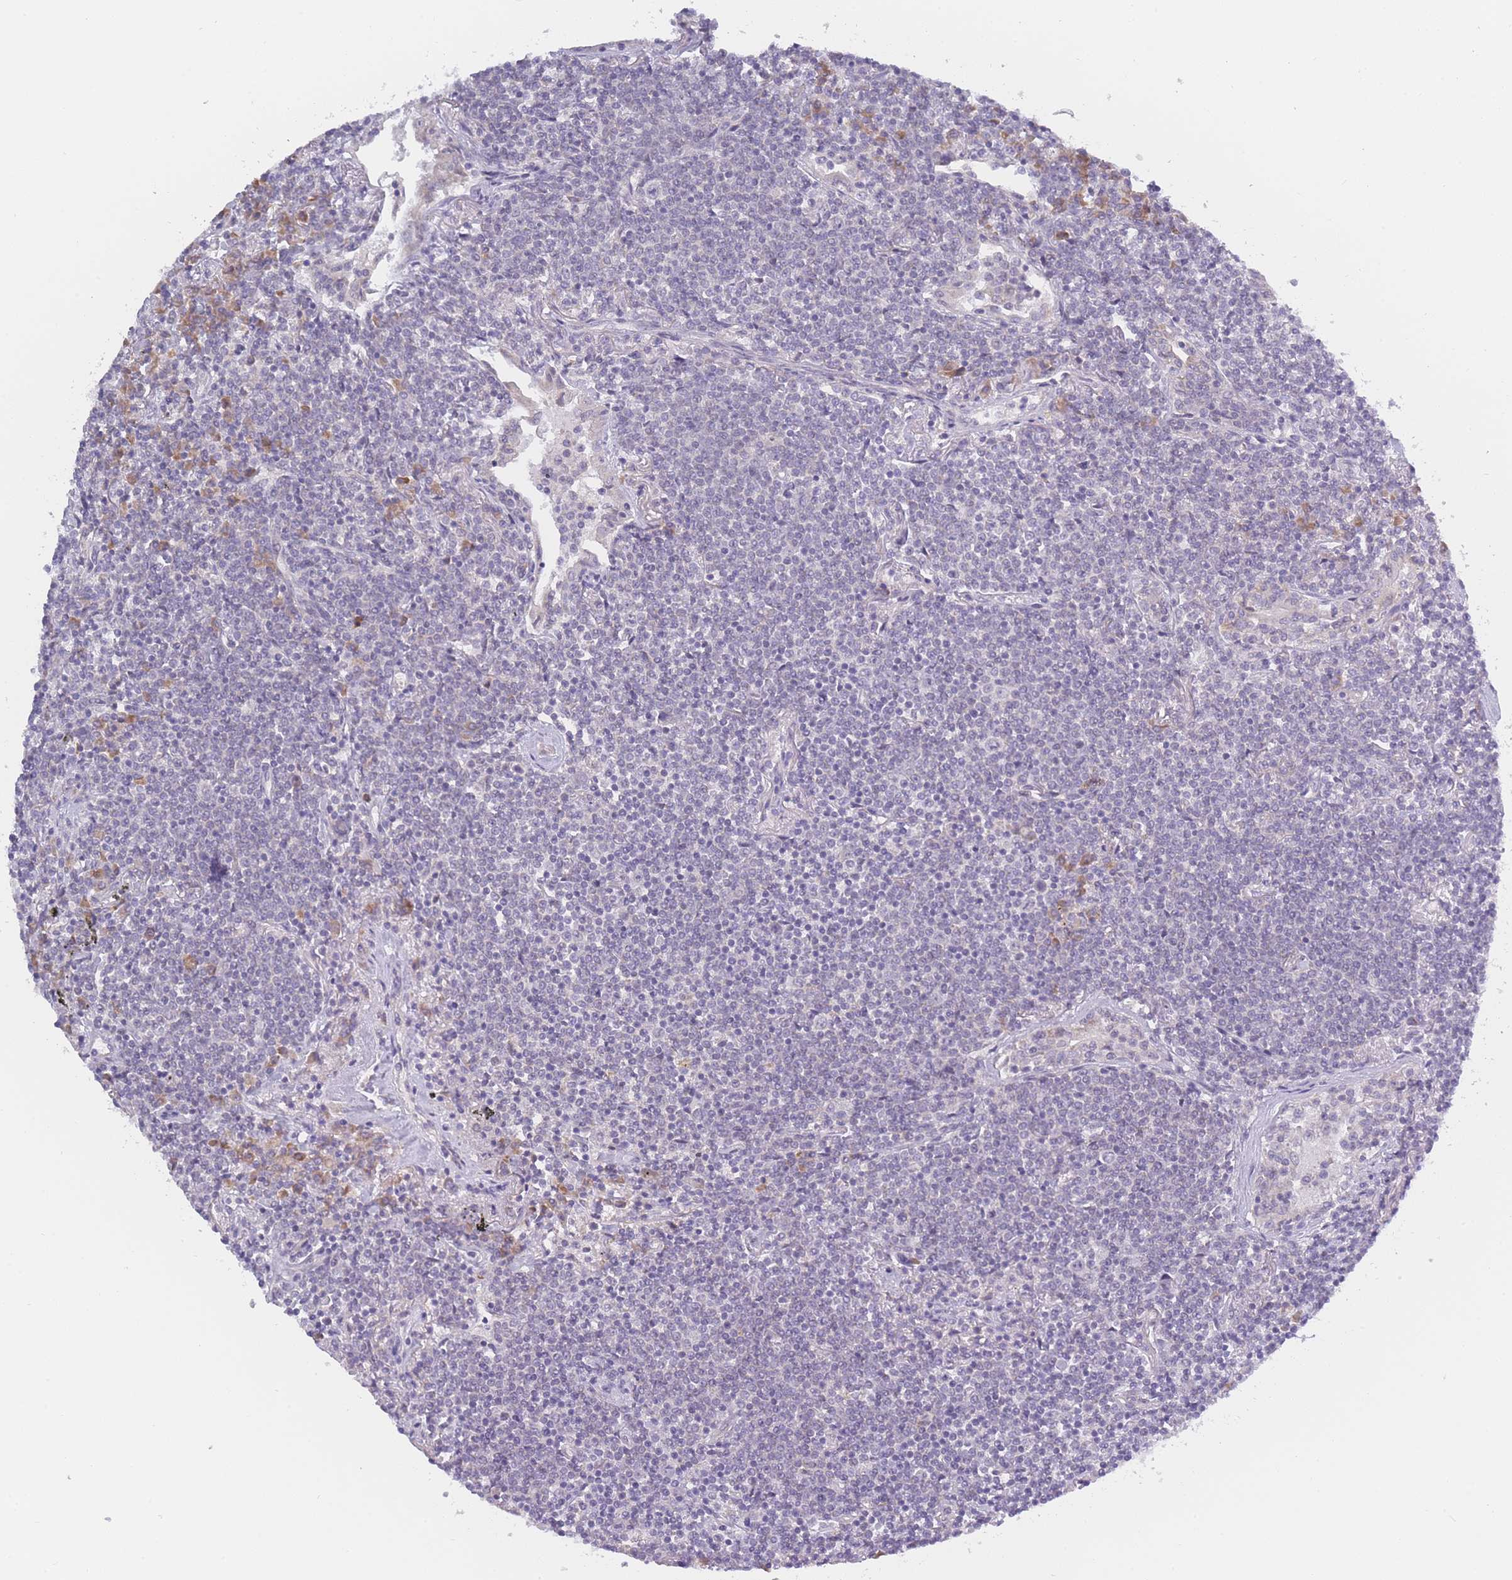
{"staining": {"intensity": "negative", "quantity": "none", "location": "none"}, "tissue": "lymphoma", "cell_type": "Tumor cells", "image_type": "cancer", "snomed": [{"axis": "morphology", "description": "Malignant lymphoma, non-Hodgkin's type, Low grade"}, {"axis": "topography", "description": "Lung"}], "caption": "Immunohistochemical staining of lymphoma exhibits no significant staining in tumor cells.", "gene": "FAM227B", "patient": {"sex": "female", "age": 71}}